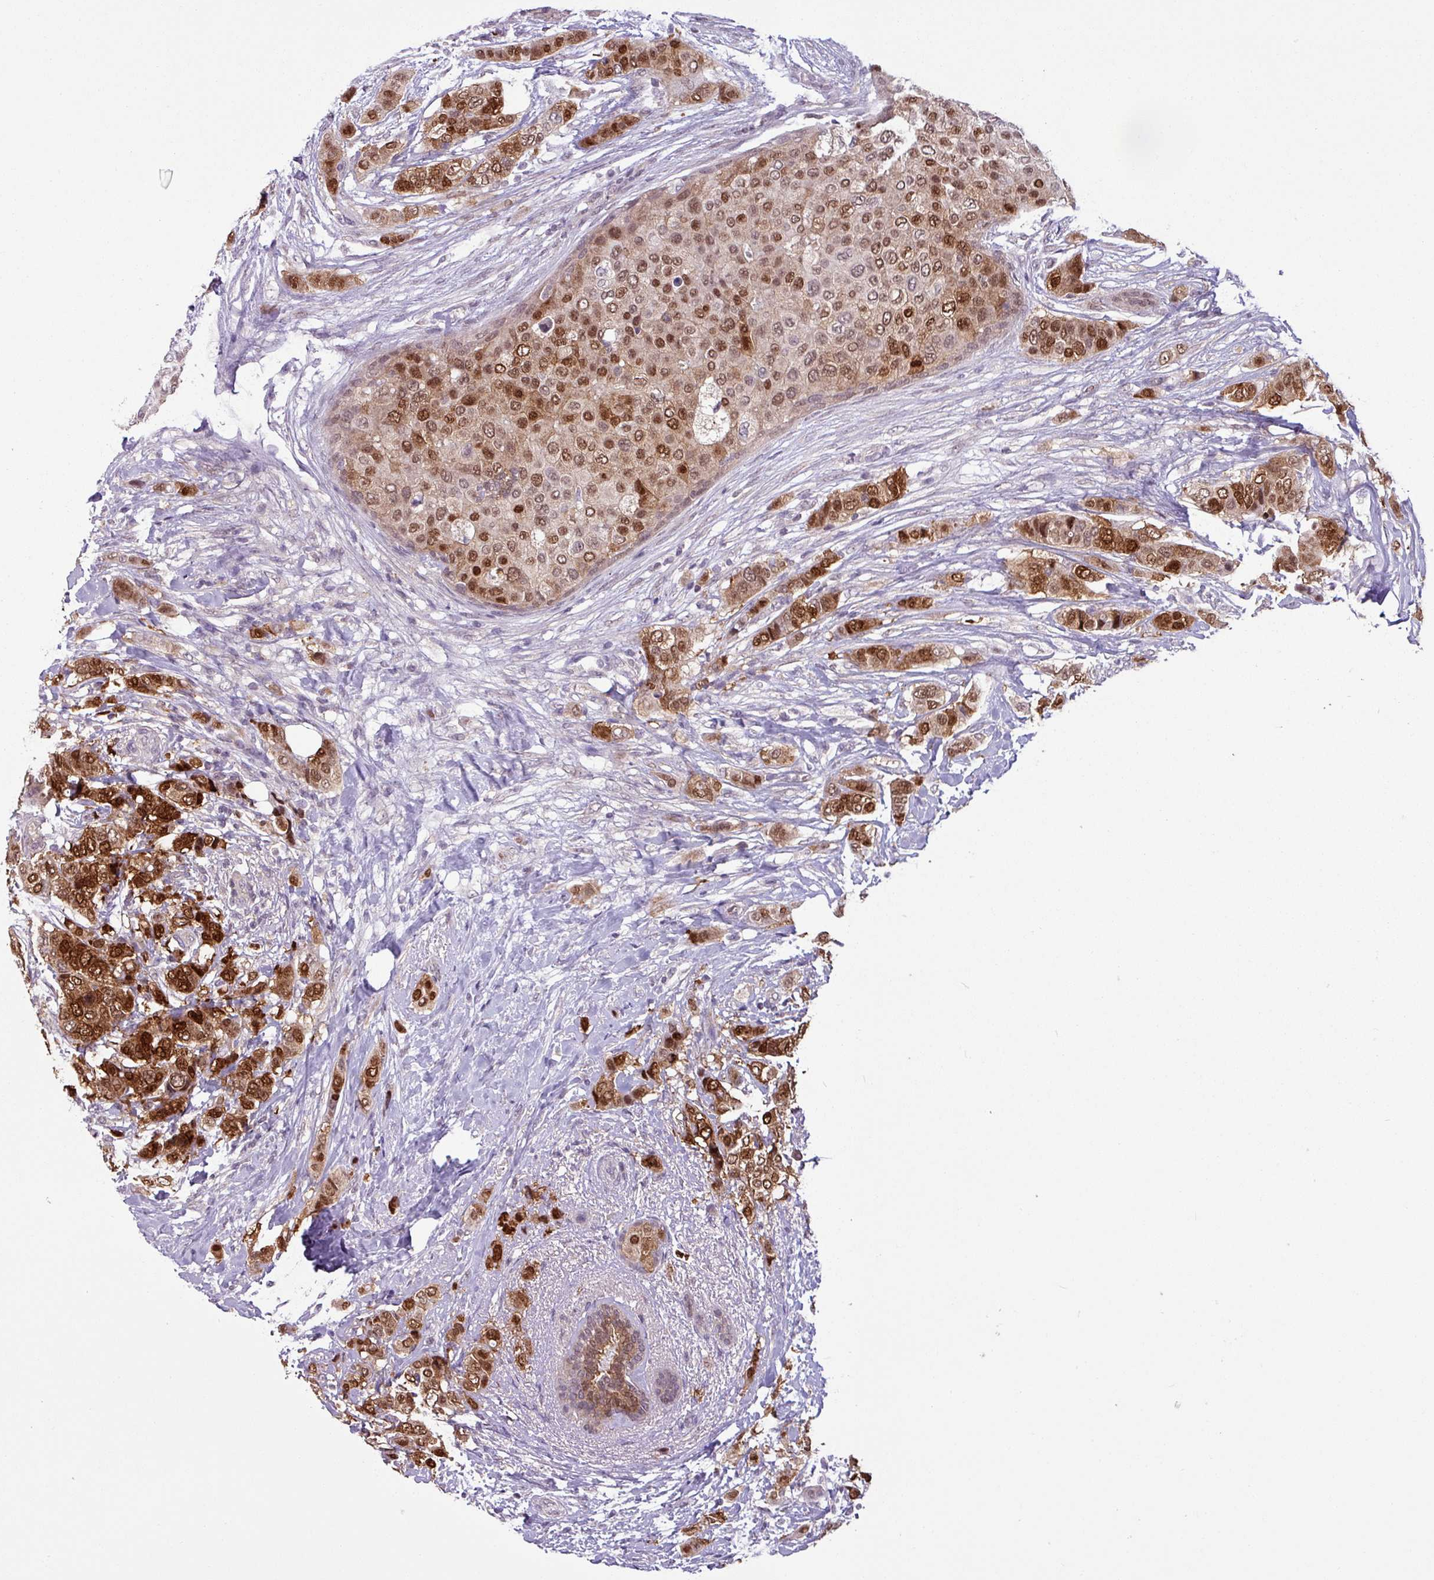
{"staining": {"intensity": "strong", "quantity": ">75%", "location": "cytoplasmic/membranous,nuclear"}, "tissue": "breast cancer", "cell_type": "Tumor cells", "image_type": "cancer", "snomed": [{"axis": "morphology", "description": "Lobular carcinoma"}, {"axis": "topography", "description": "Breast"}], "caption": "Strong cytoplasmic/membranous and nuclear staining is identified in approximately >75% of tumor cells in lobular carcinoma (breast).", "gene": "TTLL12", "patient": {"sex": "female", "age": 51}}